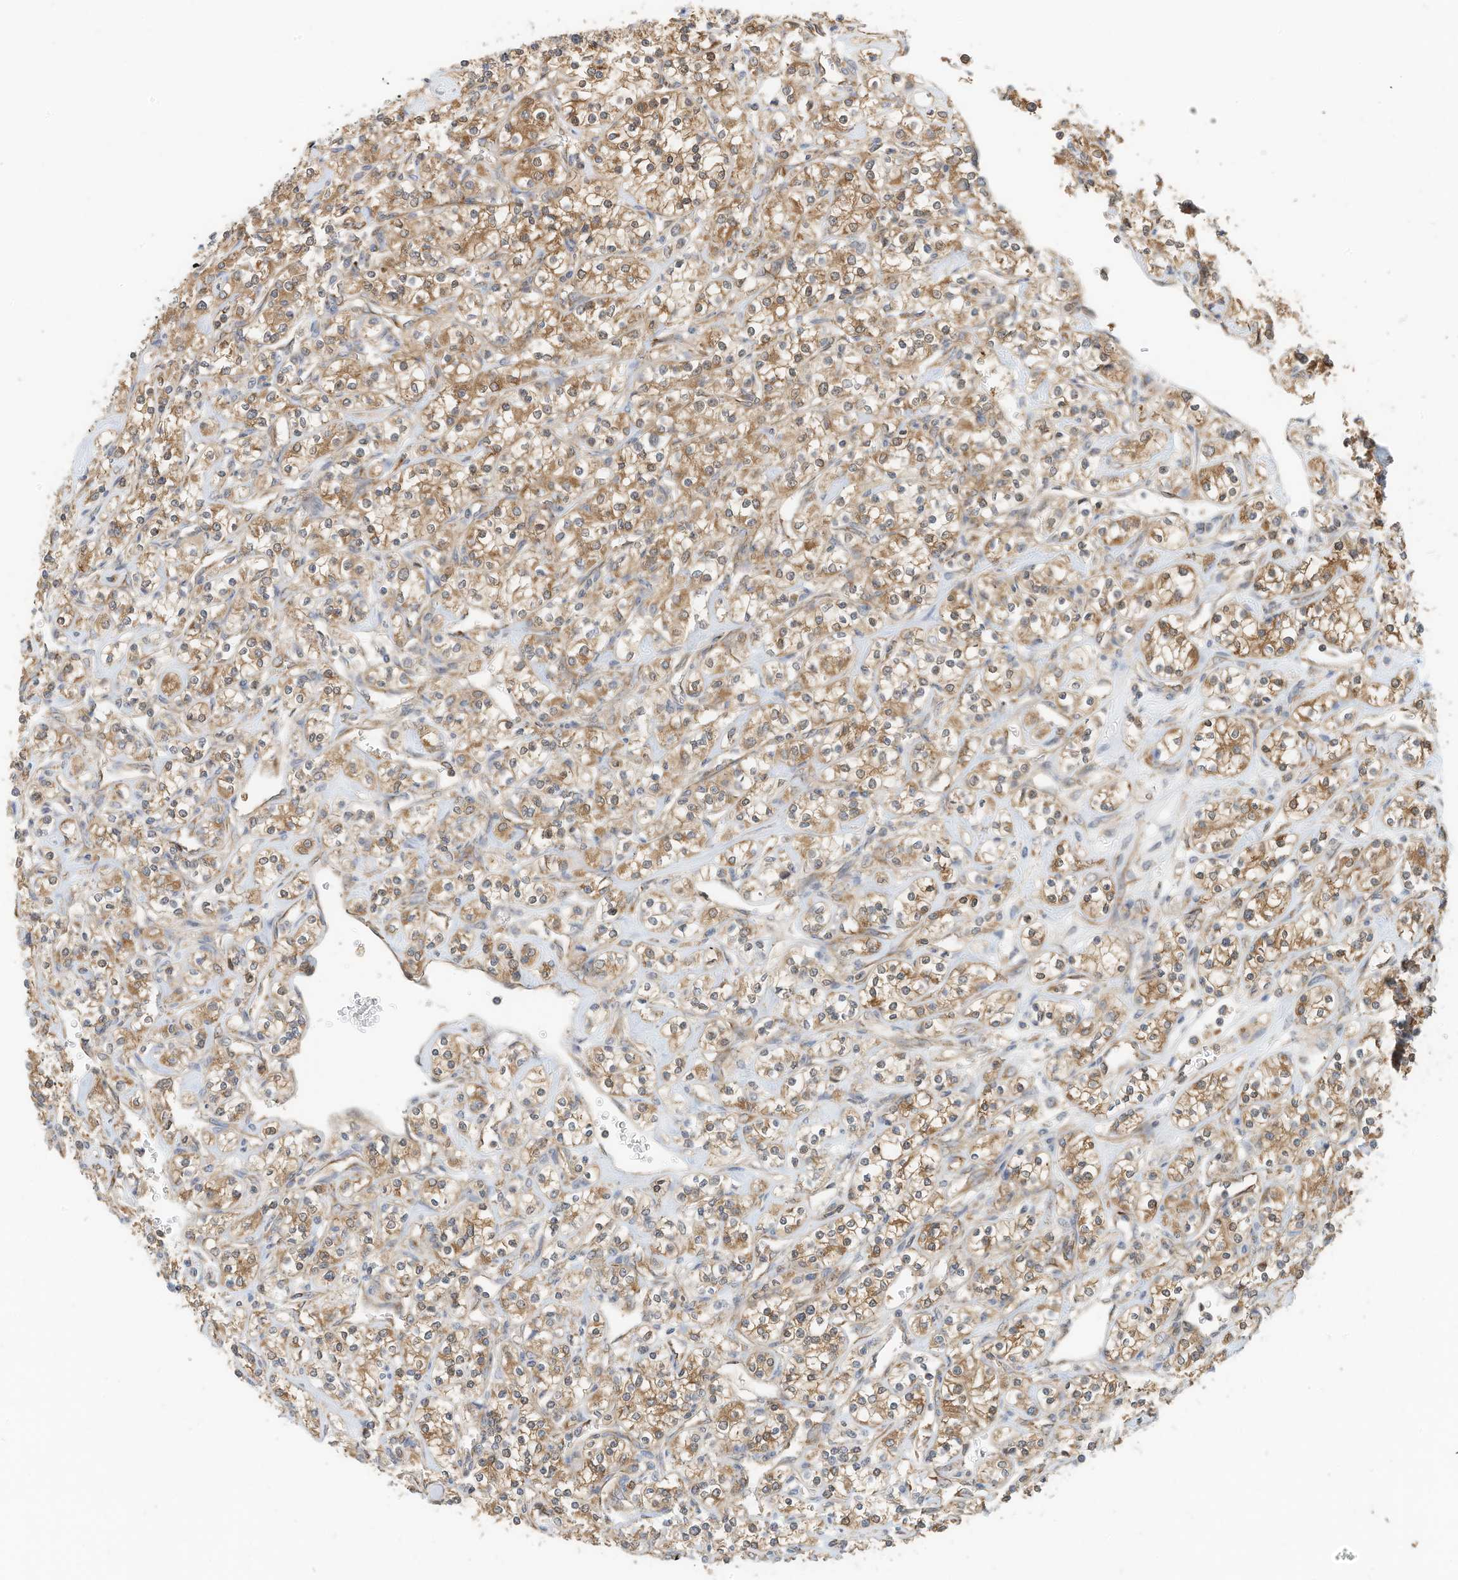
{"staining": {"intensity": "moderate", "quantity": ">75%", "location": "cytoplasmic/membranous"}, "tissue": "renal cancer", "cell_type": "Tumor cells", "image_type": "cancer", "snomed": [{"axis": "morphology", "description": "Adenocarcinoma, NOS"}, {"axis": "topography", "description": "Kidney"}], "caption": "A medium amount of moderate cytoplasmic/membranous positivity is present in about >75% of tumor cells in renal adenocarcinoma tissue.", "gene": "METTL6", "patient": {"sex": "male", "age": 77}}